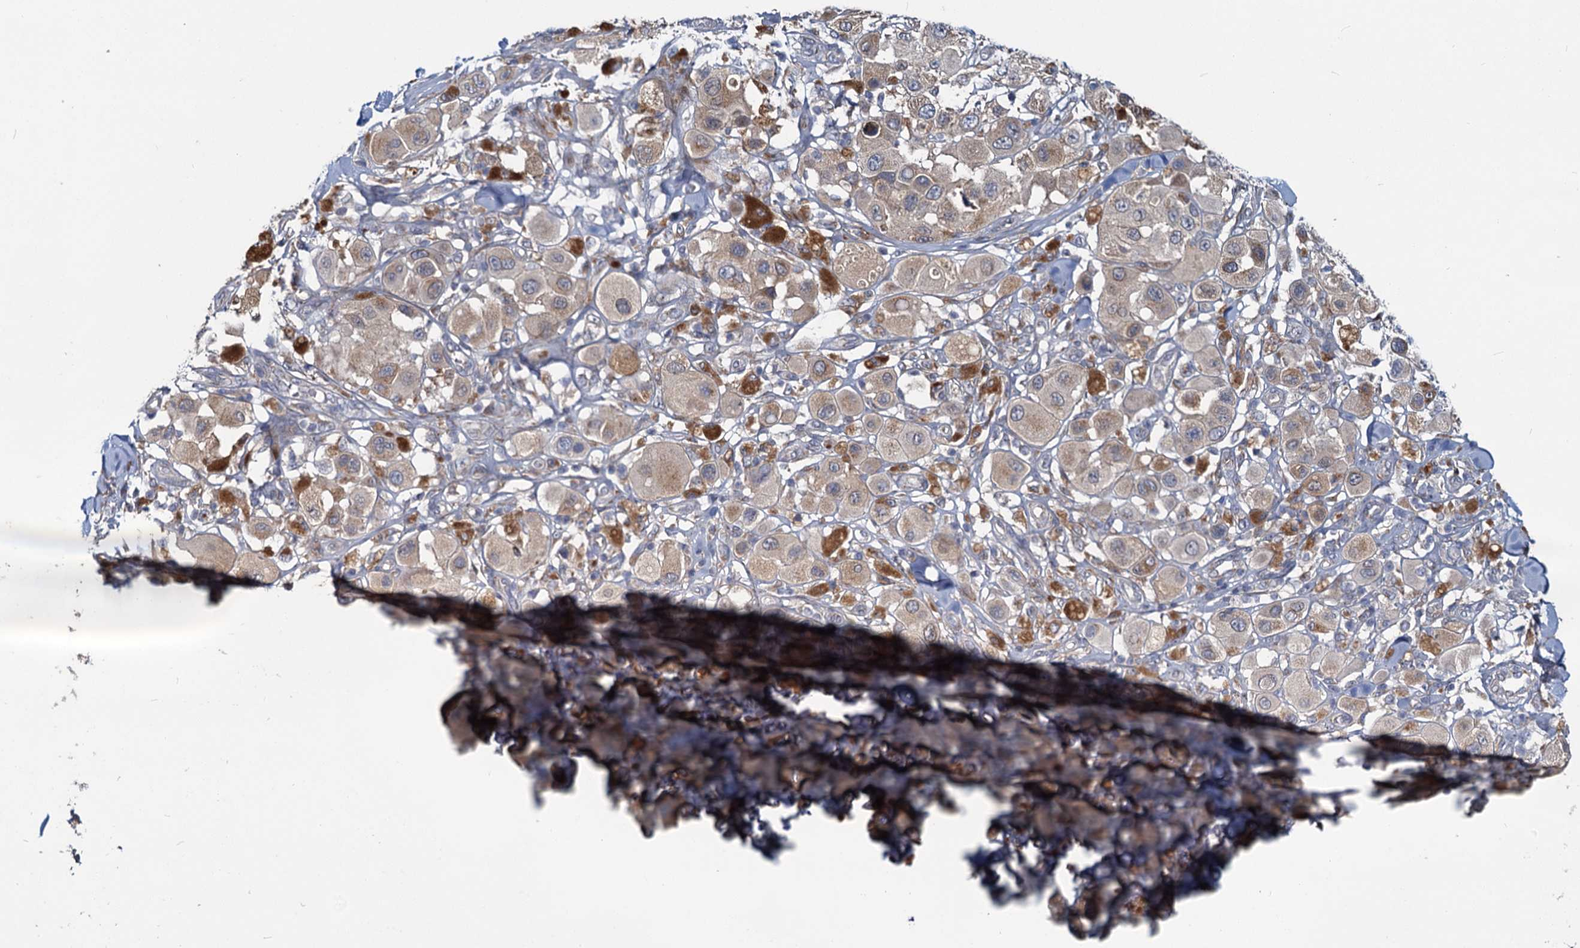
{"staining": {"intensity": "weak", "quantity": "<25%", "location": "cytoplasmic/membranous"}, "tissue": "melanoma", "cell_type": "Tumor cells", "image_type": "cancer", "snomed": [{"axis": "morphology", "description": "Malignant melanoma, Metastatic site"}, {"axis": "topography", "description": "Skin"}], "caption": "The micrograph demonstrates no significant positivity in tumor cells of malignant melanoma (metastatic site). Brightfield microscopy of IHC stained with DAB (brown) and hematoxylin (blue), captured at high magnification.", "gene": "ADCY2", "patient": {"sex": "male", "age": 41}}